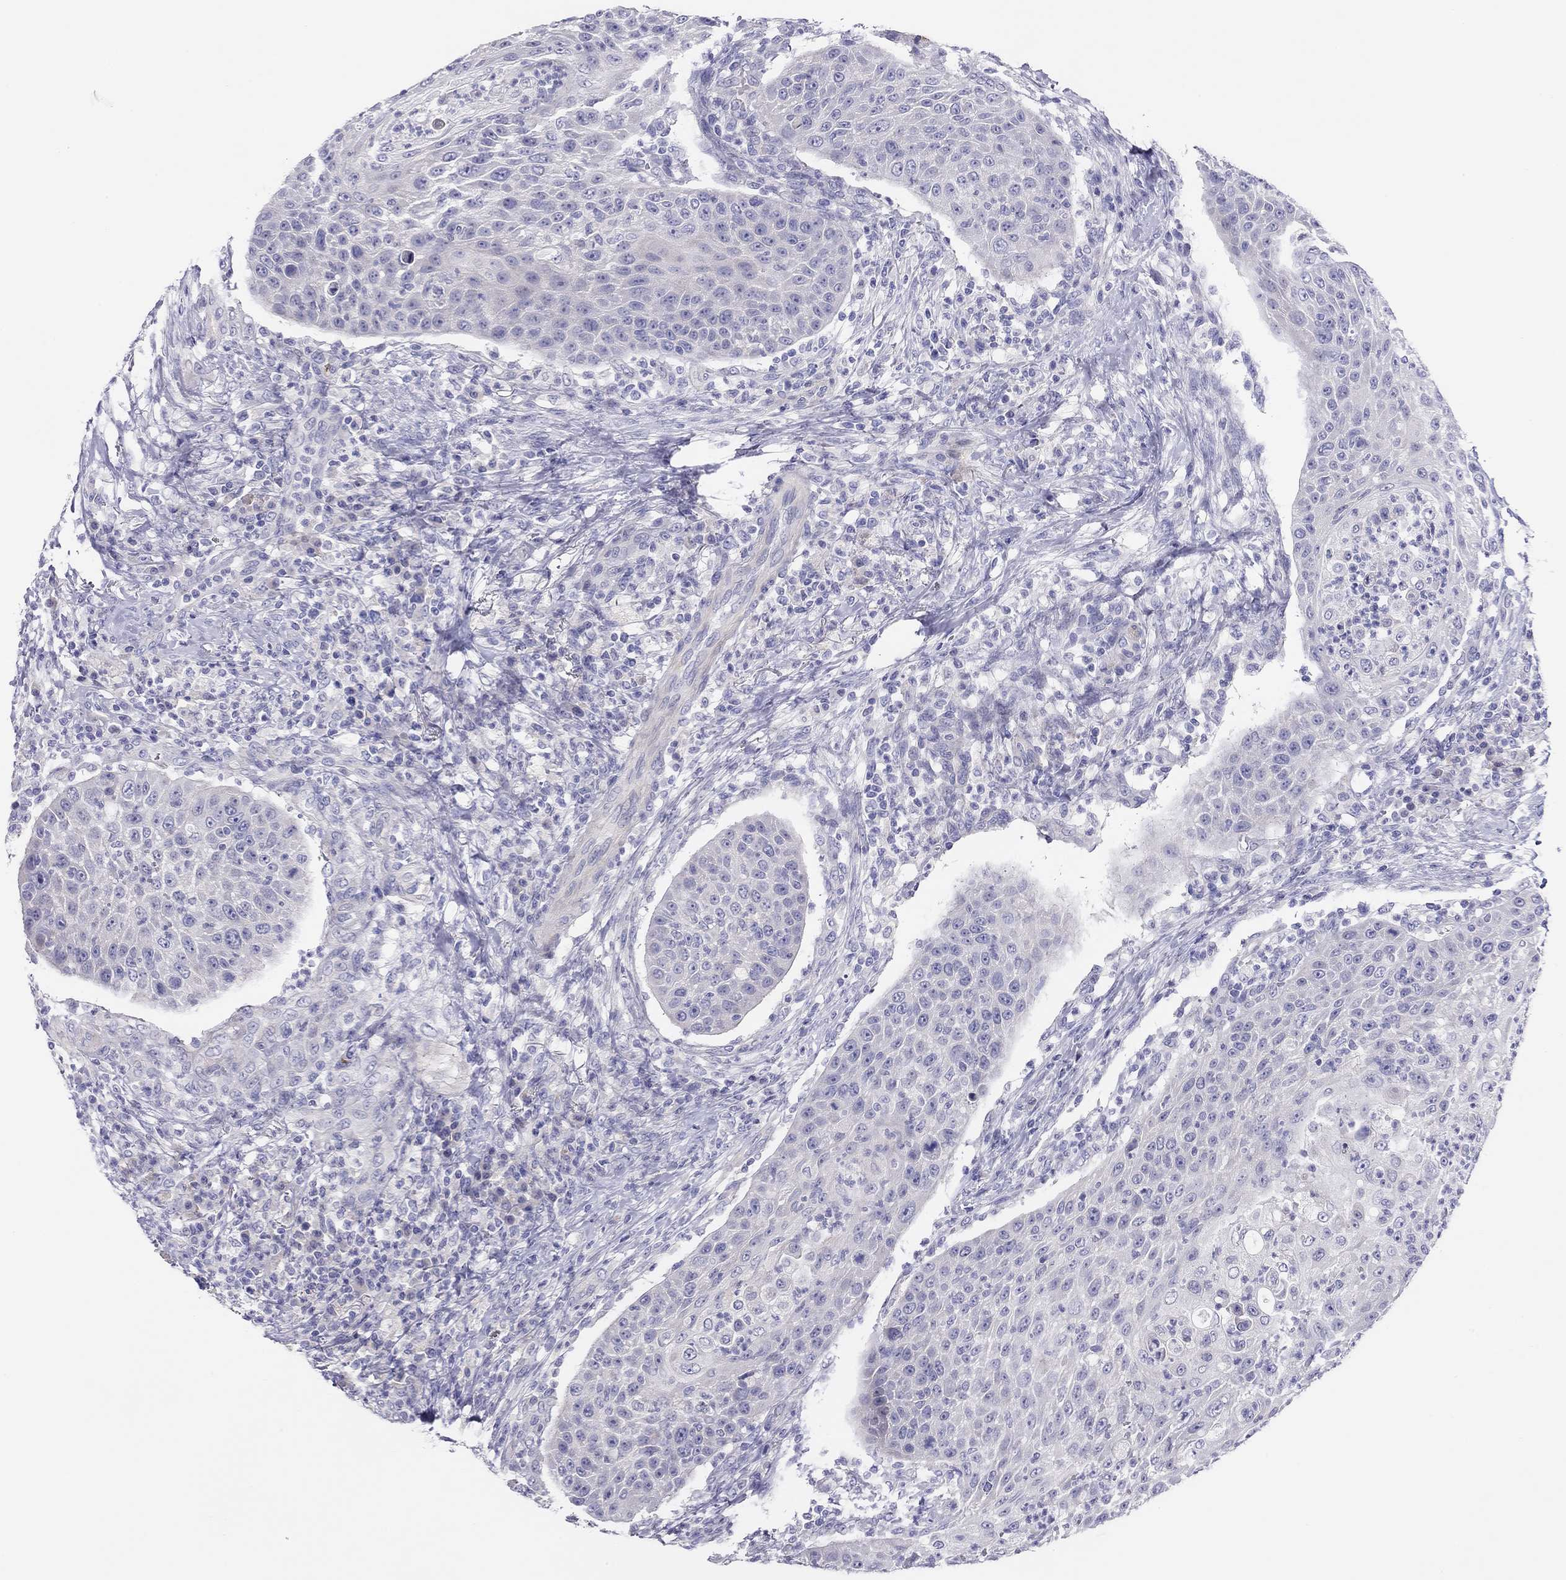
{"staining": {"intensity": "negative", "quantity": "none", "location": "none"}, "tissue": "head and neck cancer", "cell_type": "Tumor cells", "image_type": "cancer", "snomed": [{"axis": "morphology", "description": "Squamous cell carcinoma, NOS"}, {"axis": "topography", "description": "Head-Neck"}], "caption": "Protein analysis of squamous cell carcinoma (head and neck) exhibits no significant positivity in tumor cells.", "gene": "MGAT4C", "patient": {"sex": "male", "age": 69}}